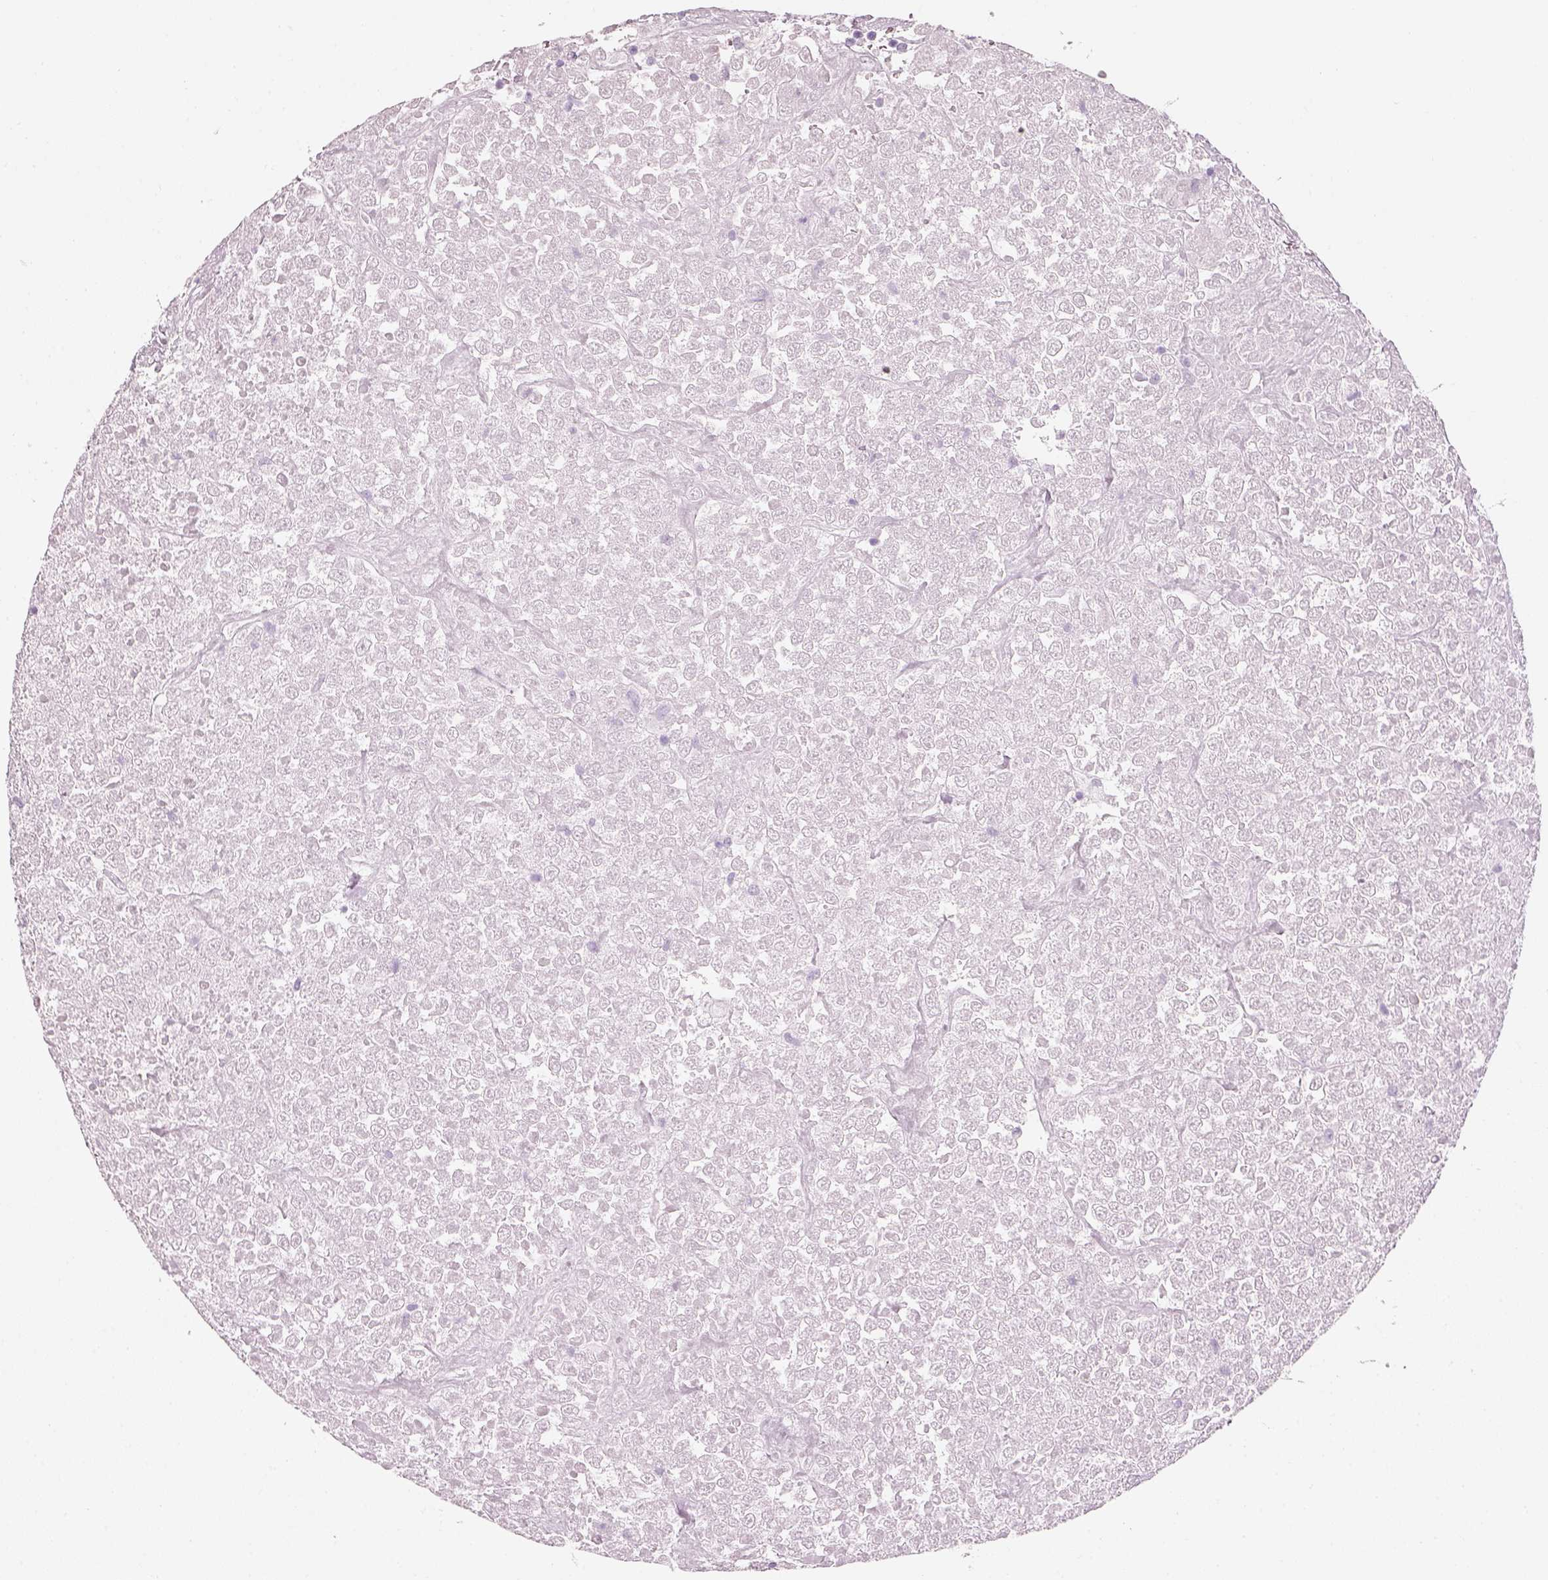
{"staining": {"intensity": "negative", "quantity": "none", "location": "none"}, "tissue": "testis cancer", "cell_type": "Tumor cells", "image_type": "cancer", "snomed": [{"axis": "morphology", "description": "Seminoma, NOS"}, {"axis": "topography", "description": "Testis"}], "caption": "Tumor cells are negative for brown protein staining in seminoma (testis).", "gene": "CRYAA", "patient": {"sex": "male", "age": 59}}